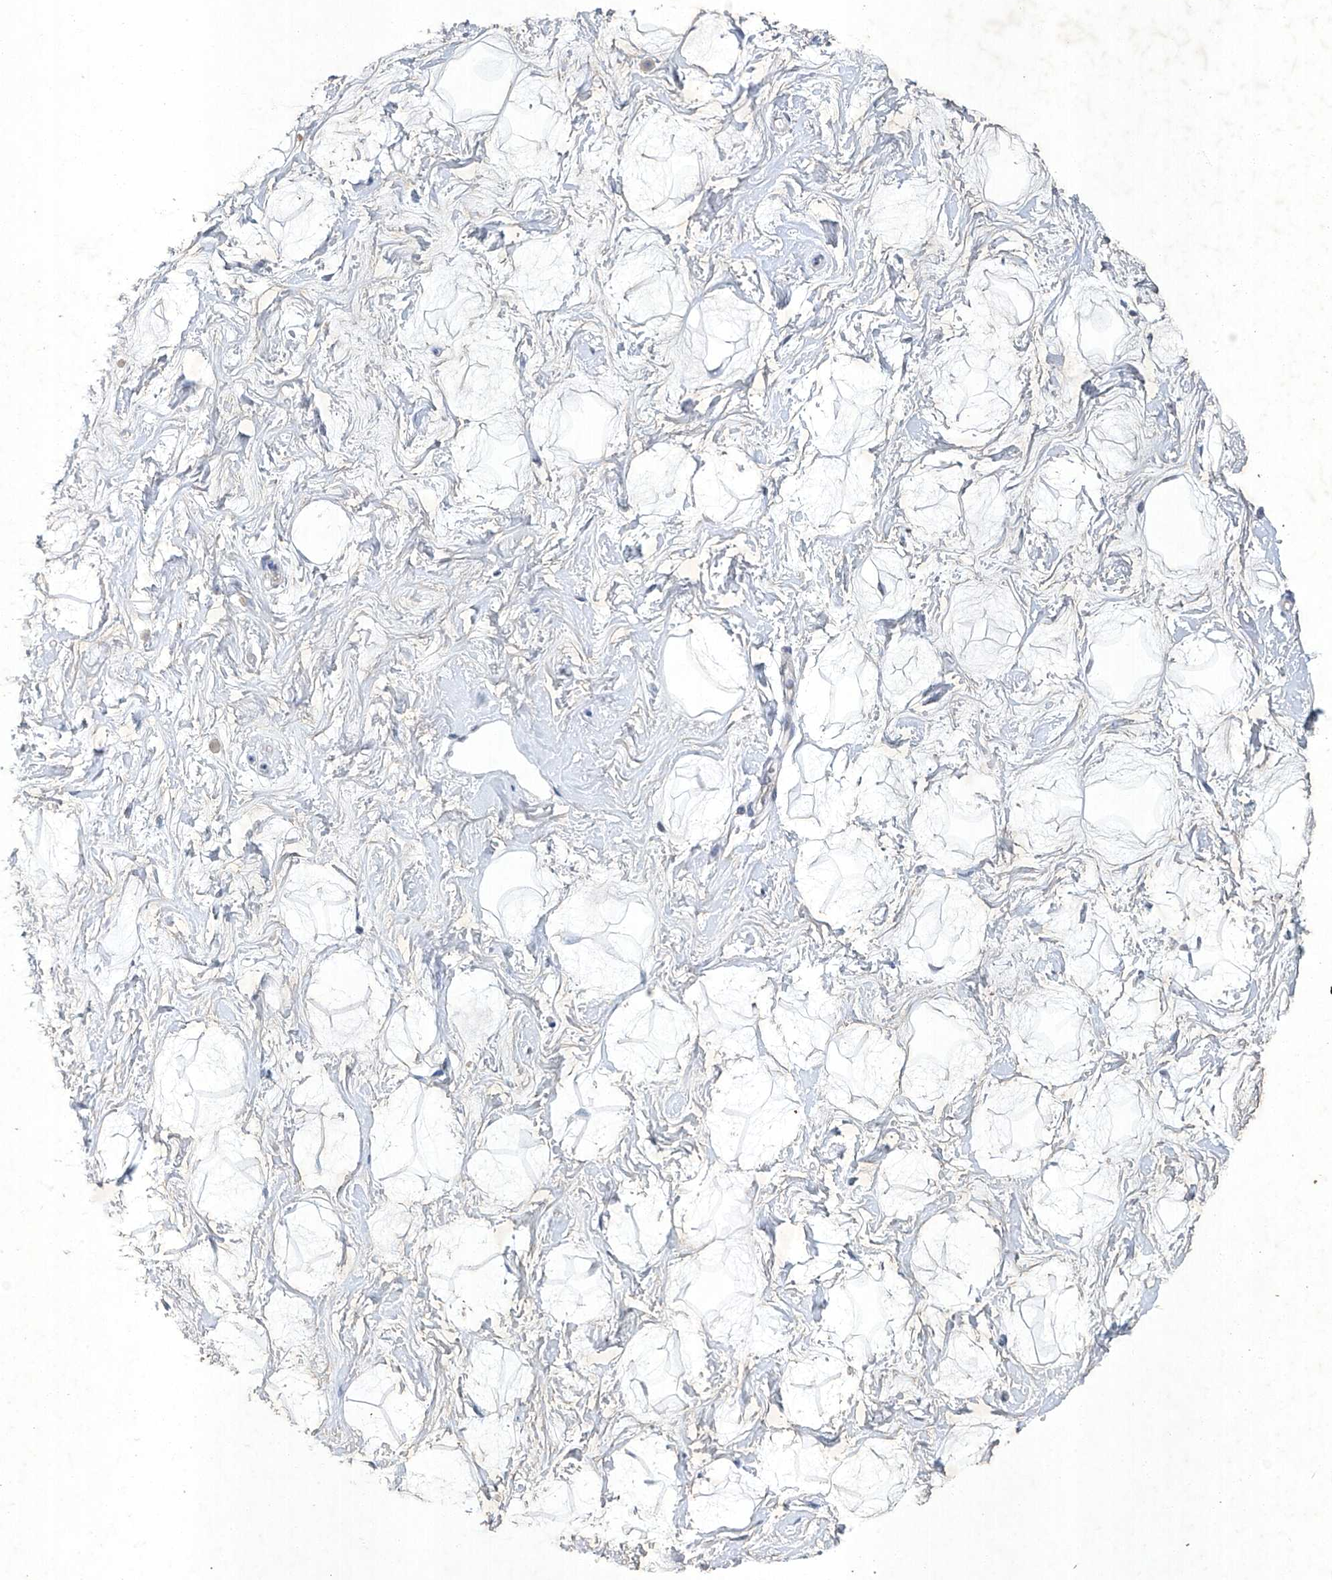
{"staining": {"intensity": "negative", "quantity": "none", "location": "none"}, "tissue": "breast", "cell_type": "Adipocytes", "image_type": "normal", "snomed": [{"axis": "morphology", "description": "Normal tissue, NOS"}, {"axis": "morphology", "description": "Adenoma, NOS"}, {"axis": "topography", "description": "Breast"}], "caption": "DAB (3,3'-diaminobenzidine) immunohistochemical staining of benign breast demonstrates no significant staining in adipocytes. (DAB (3,3'-diaminobenzidine) IHC visualized using brightfield microscopy, high magnification).", "gene": "TAF8", "patient": {"sex": "female", "age": 23}}